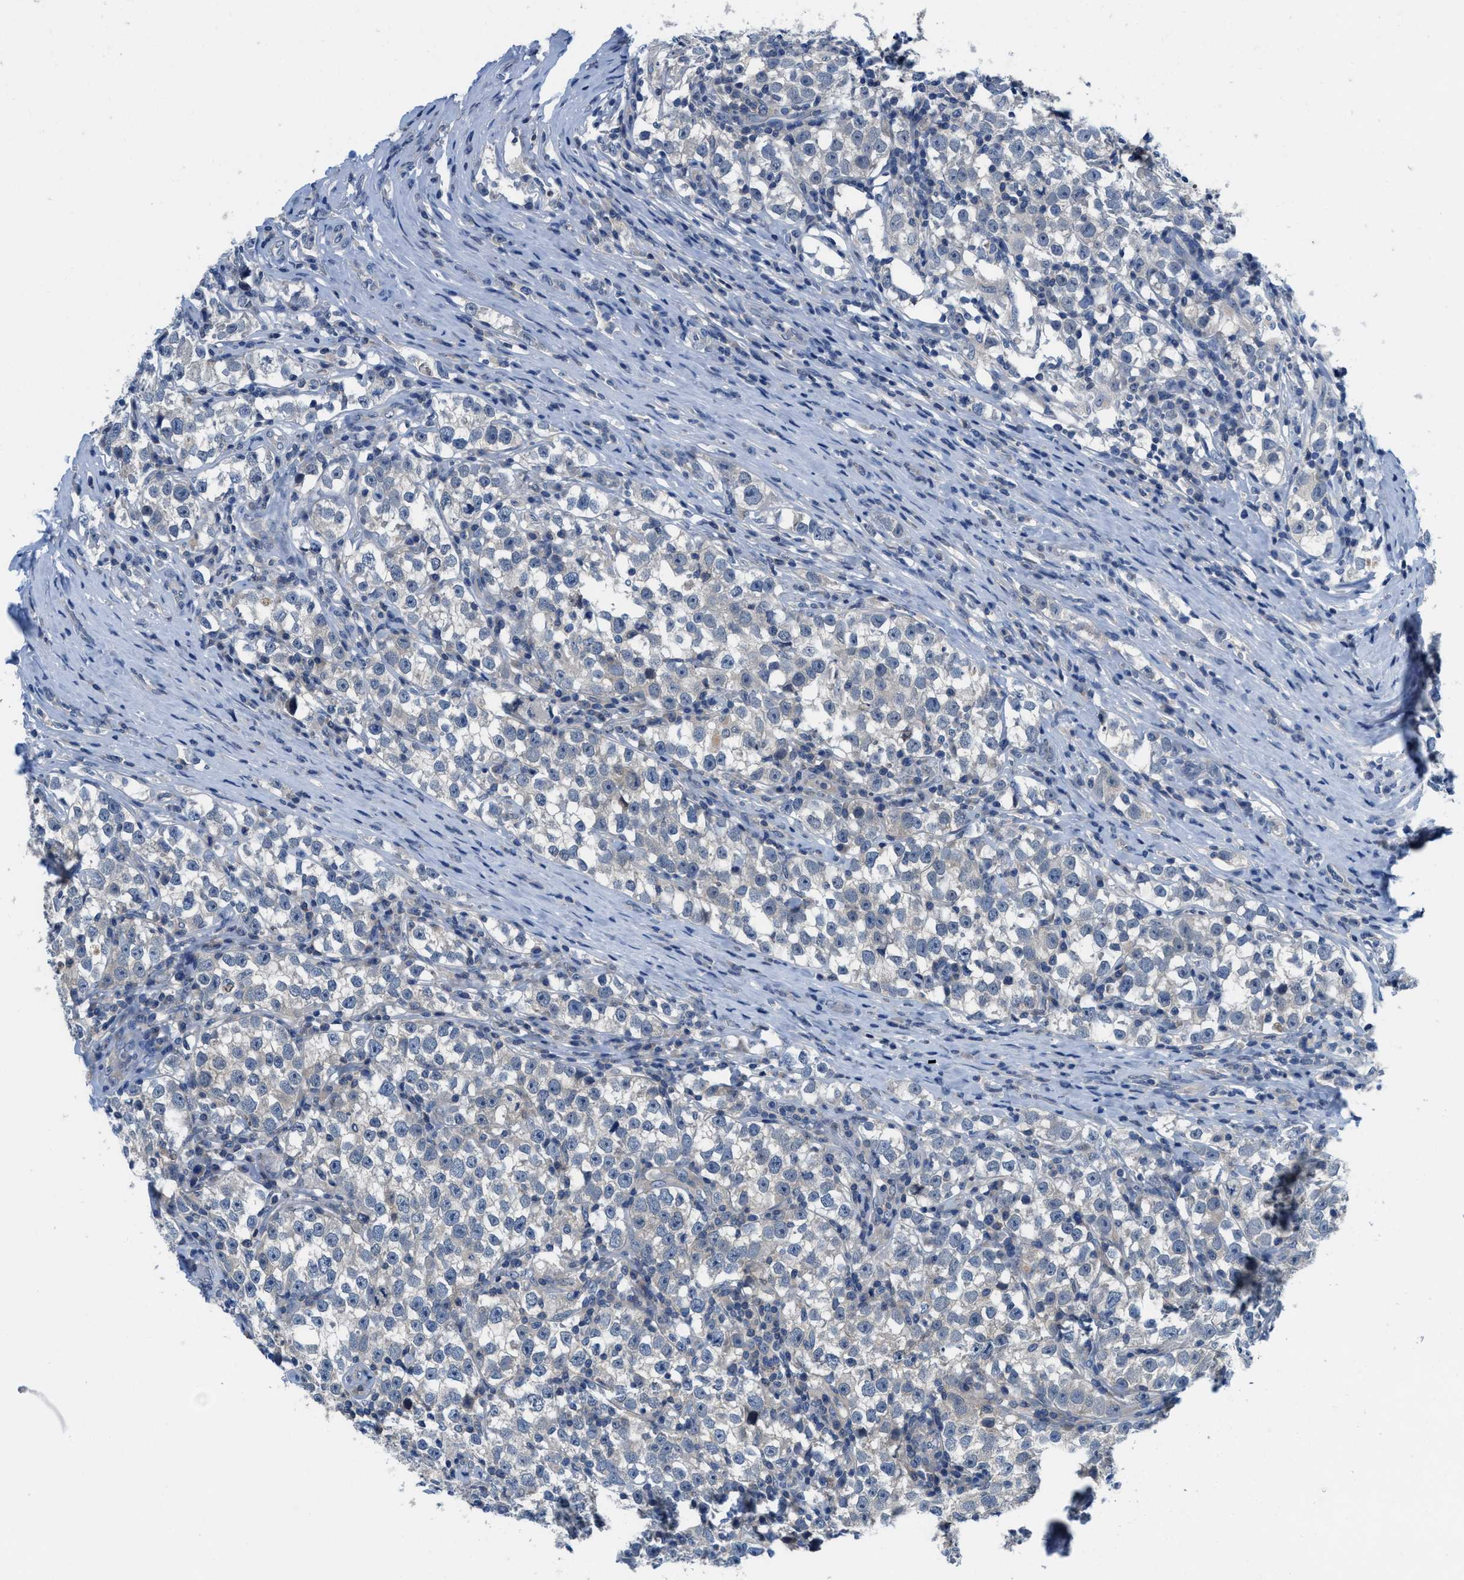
{"staining": {"intensity": "negative", "quantity": "none", "location": "none"}, "tissue": "testis cancer", "cell_type": "Tumor cells", "image_type": "cancer", "snomed": [{"axis": "morphology", "description": "Normal tissue, NOS"}, {"axis": "morphology", "description": "Seminoma, NOS"}, {"axis": "topography", "description": "Testis"}], "caption": "Testis cancer (seminoma) was stained to show a protein in brown. There is no significant staining in tumor cells.", "gene": "NUDT5", "patient": {"sex": "male", "age": 43}}